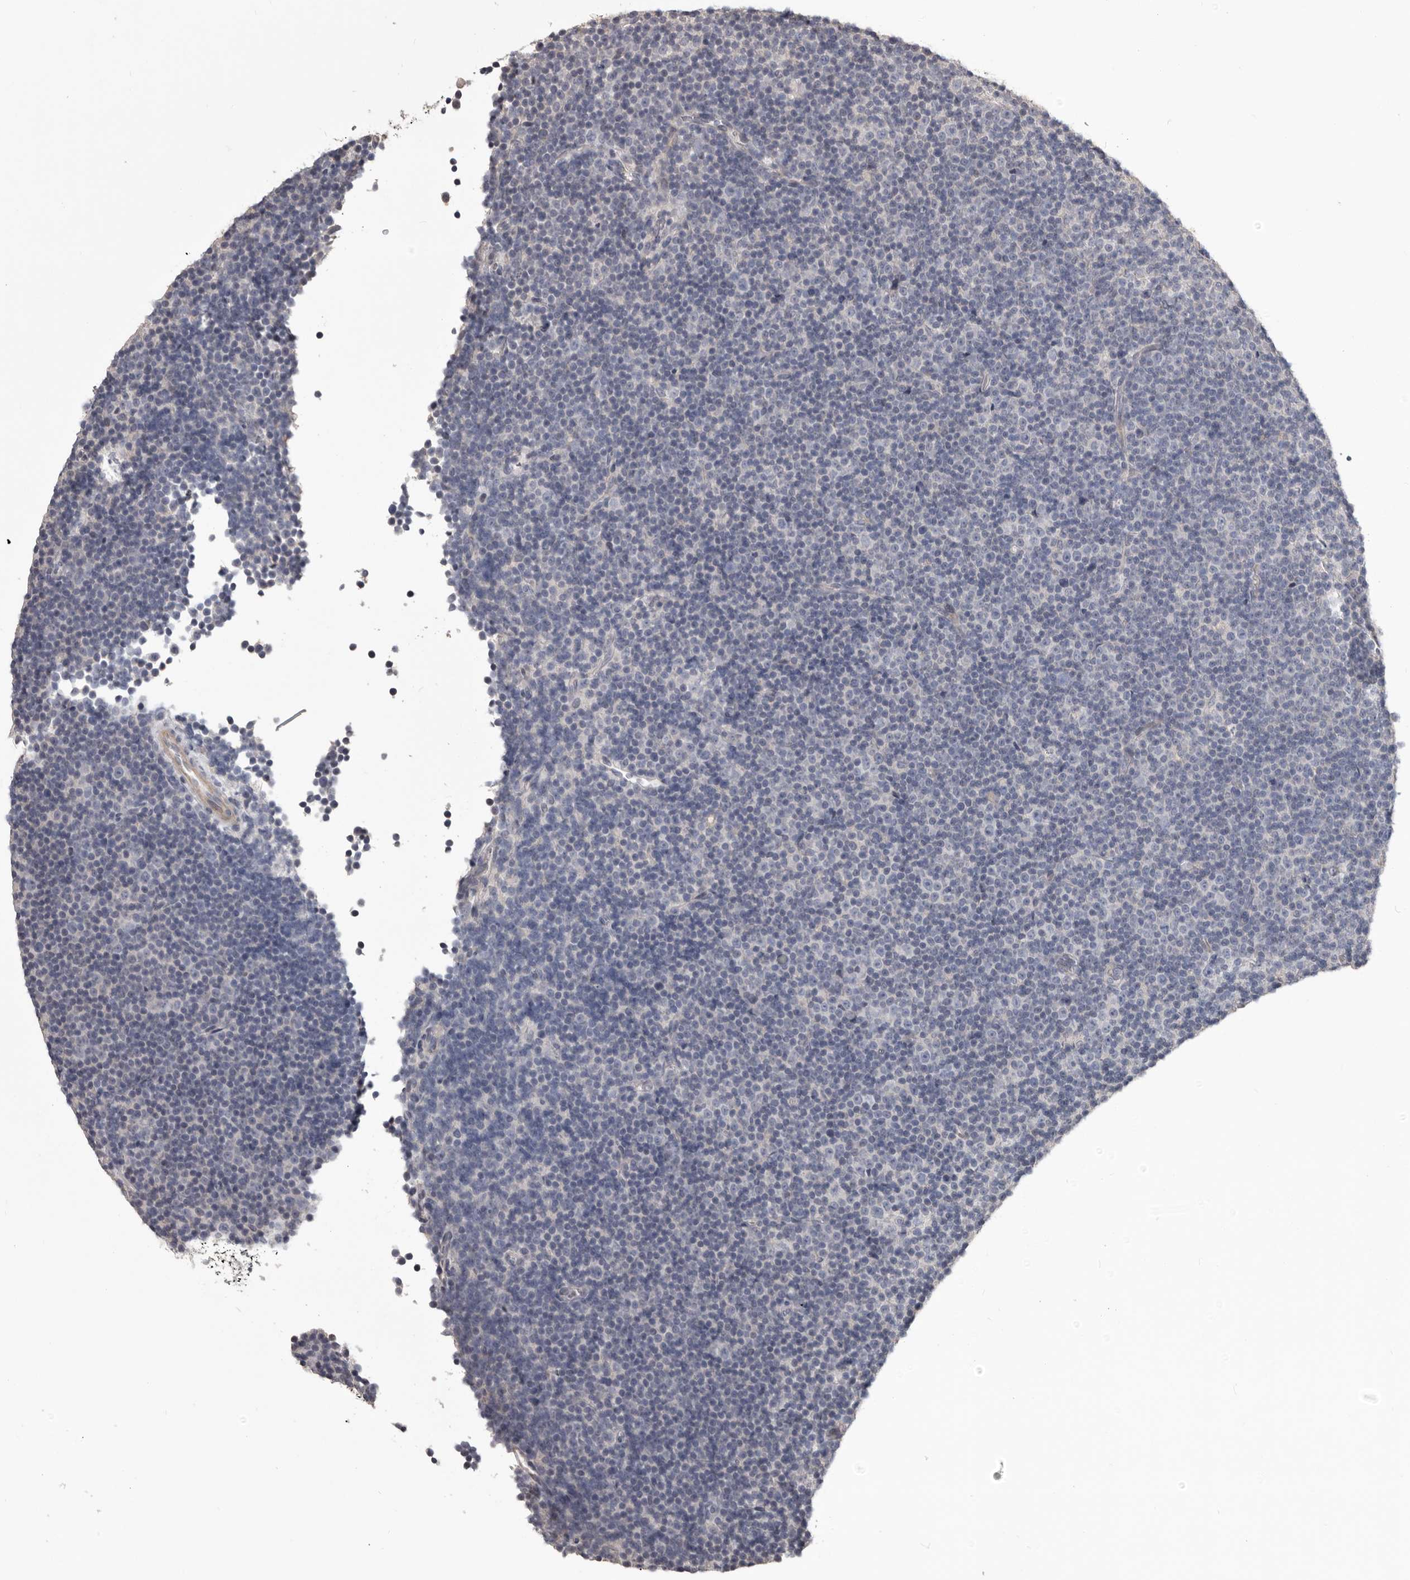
{"staining": {"intensity": "negative", "quantity": "none", "location": "none"}, "tissue": "lymphoma", "cell_type": "Tumor cells", "image_type": "cancer", "snomed": [{"axis": "morphology", "description": "Malignant lymphoma, non-Hodgkin's type, Low grade"}, {"axis": "topography", "description": "Lymph node"}], "caption": "High magnification brightfield microscopy of low-grade malignant lymphoma, non-Hodgkin's type stained with DAB (brown) and counterstained with hematoxylin (blue): tumor cells show no significant positivity.", "gene": "LPAR6", "patient": {"sex": "female", "age": 67}}